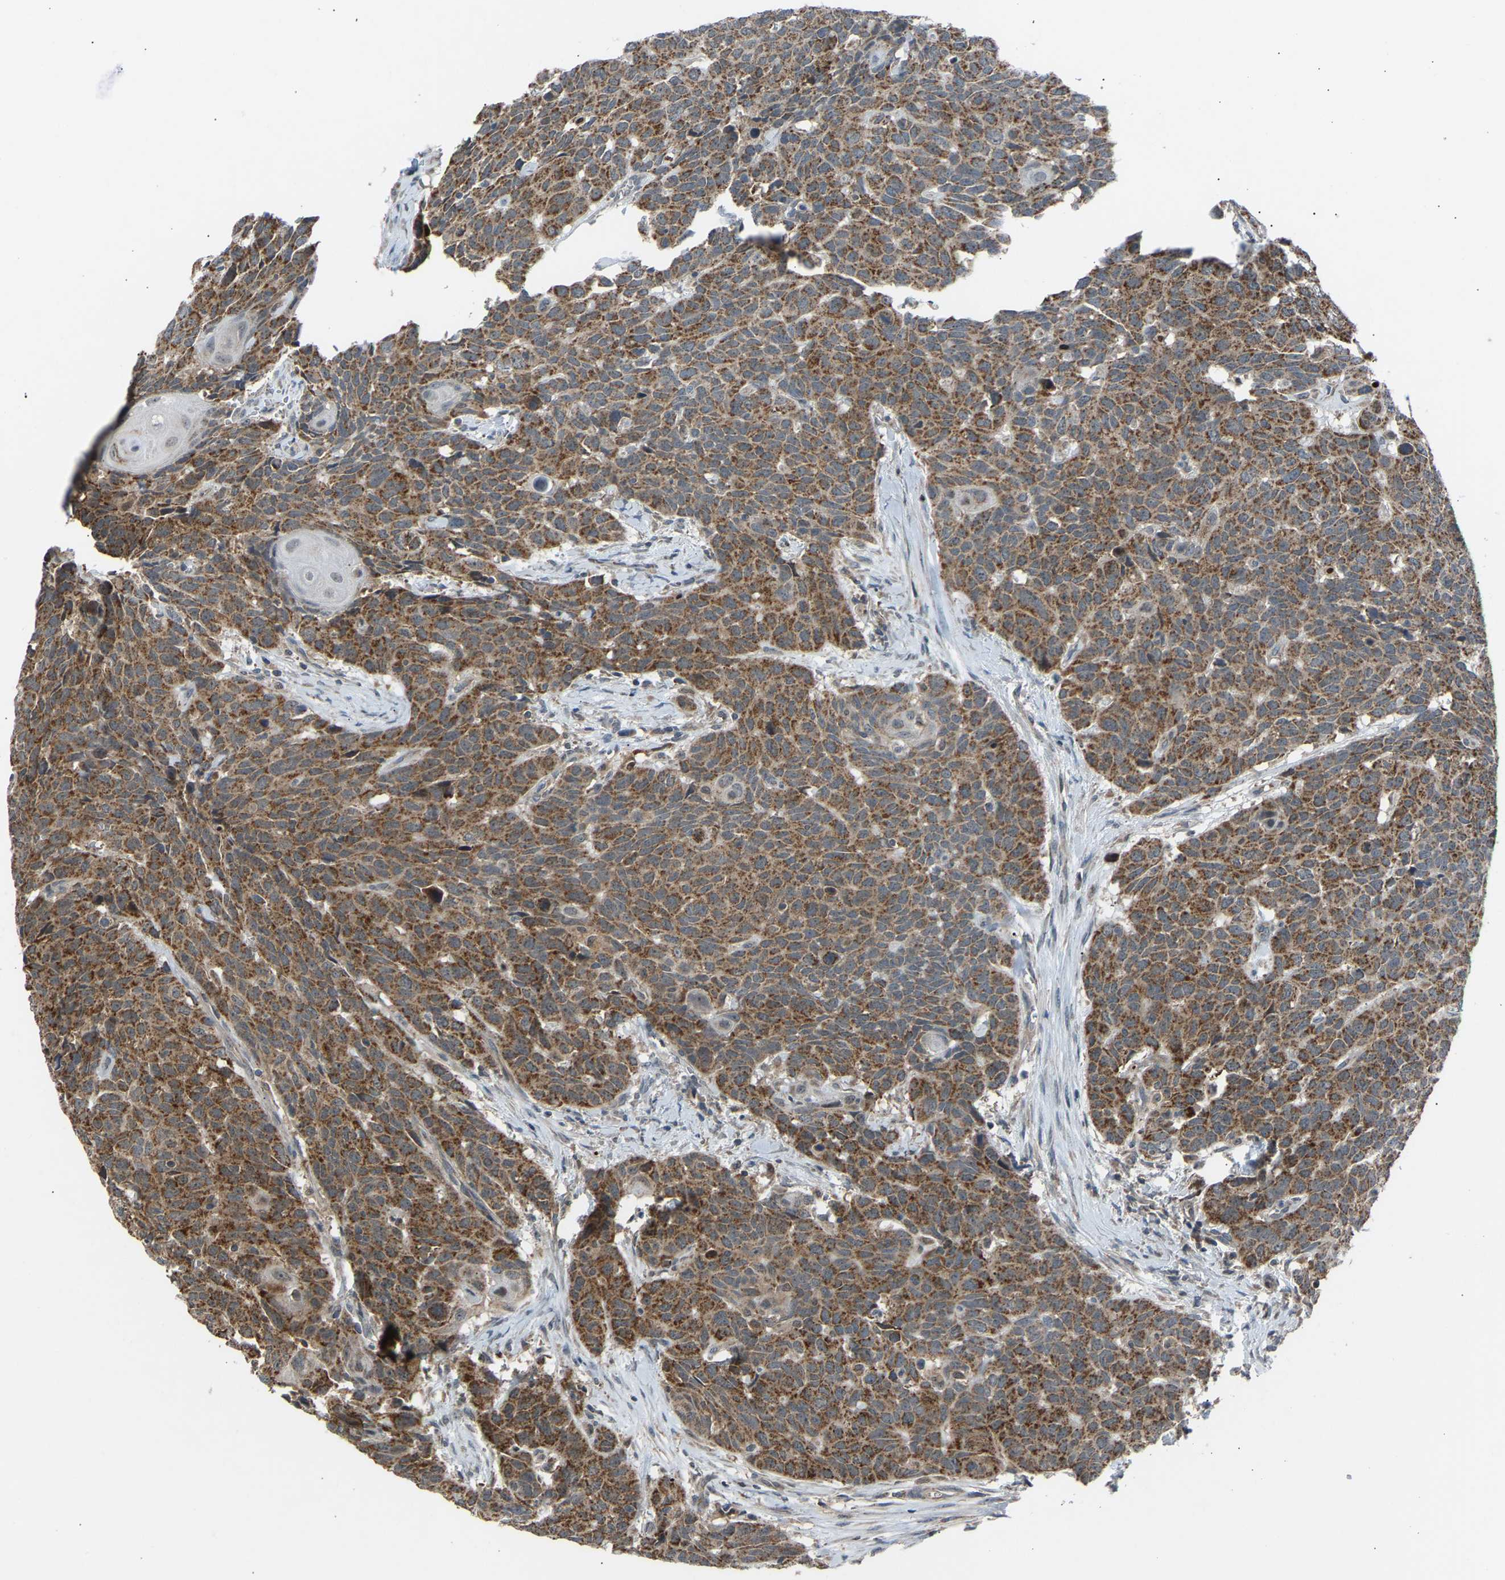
{"staining": {"intensity": "moderate", "quantity": ">75%", "location": "cytoplasmic/membranous"}, "tissue": "head and neck cancer", "cell_type": "Tumor cells", "image_type": "cancer", "snomed": [{"axis": "morphology", "description": "Squamous cell carcinoma, NOS"}, {"axis": "topography", "description": "Head-Neck"}], "caption": "Squamous cell carcinoma (head and neck) tissue displays moderate cytoplasmic/membranous staining in about >75% of tumor cells", "gene": "SLIRP", "patient": {"sex": "male", "age": 66}}